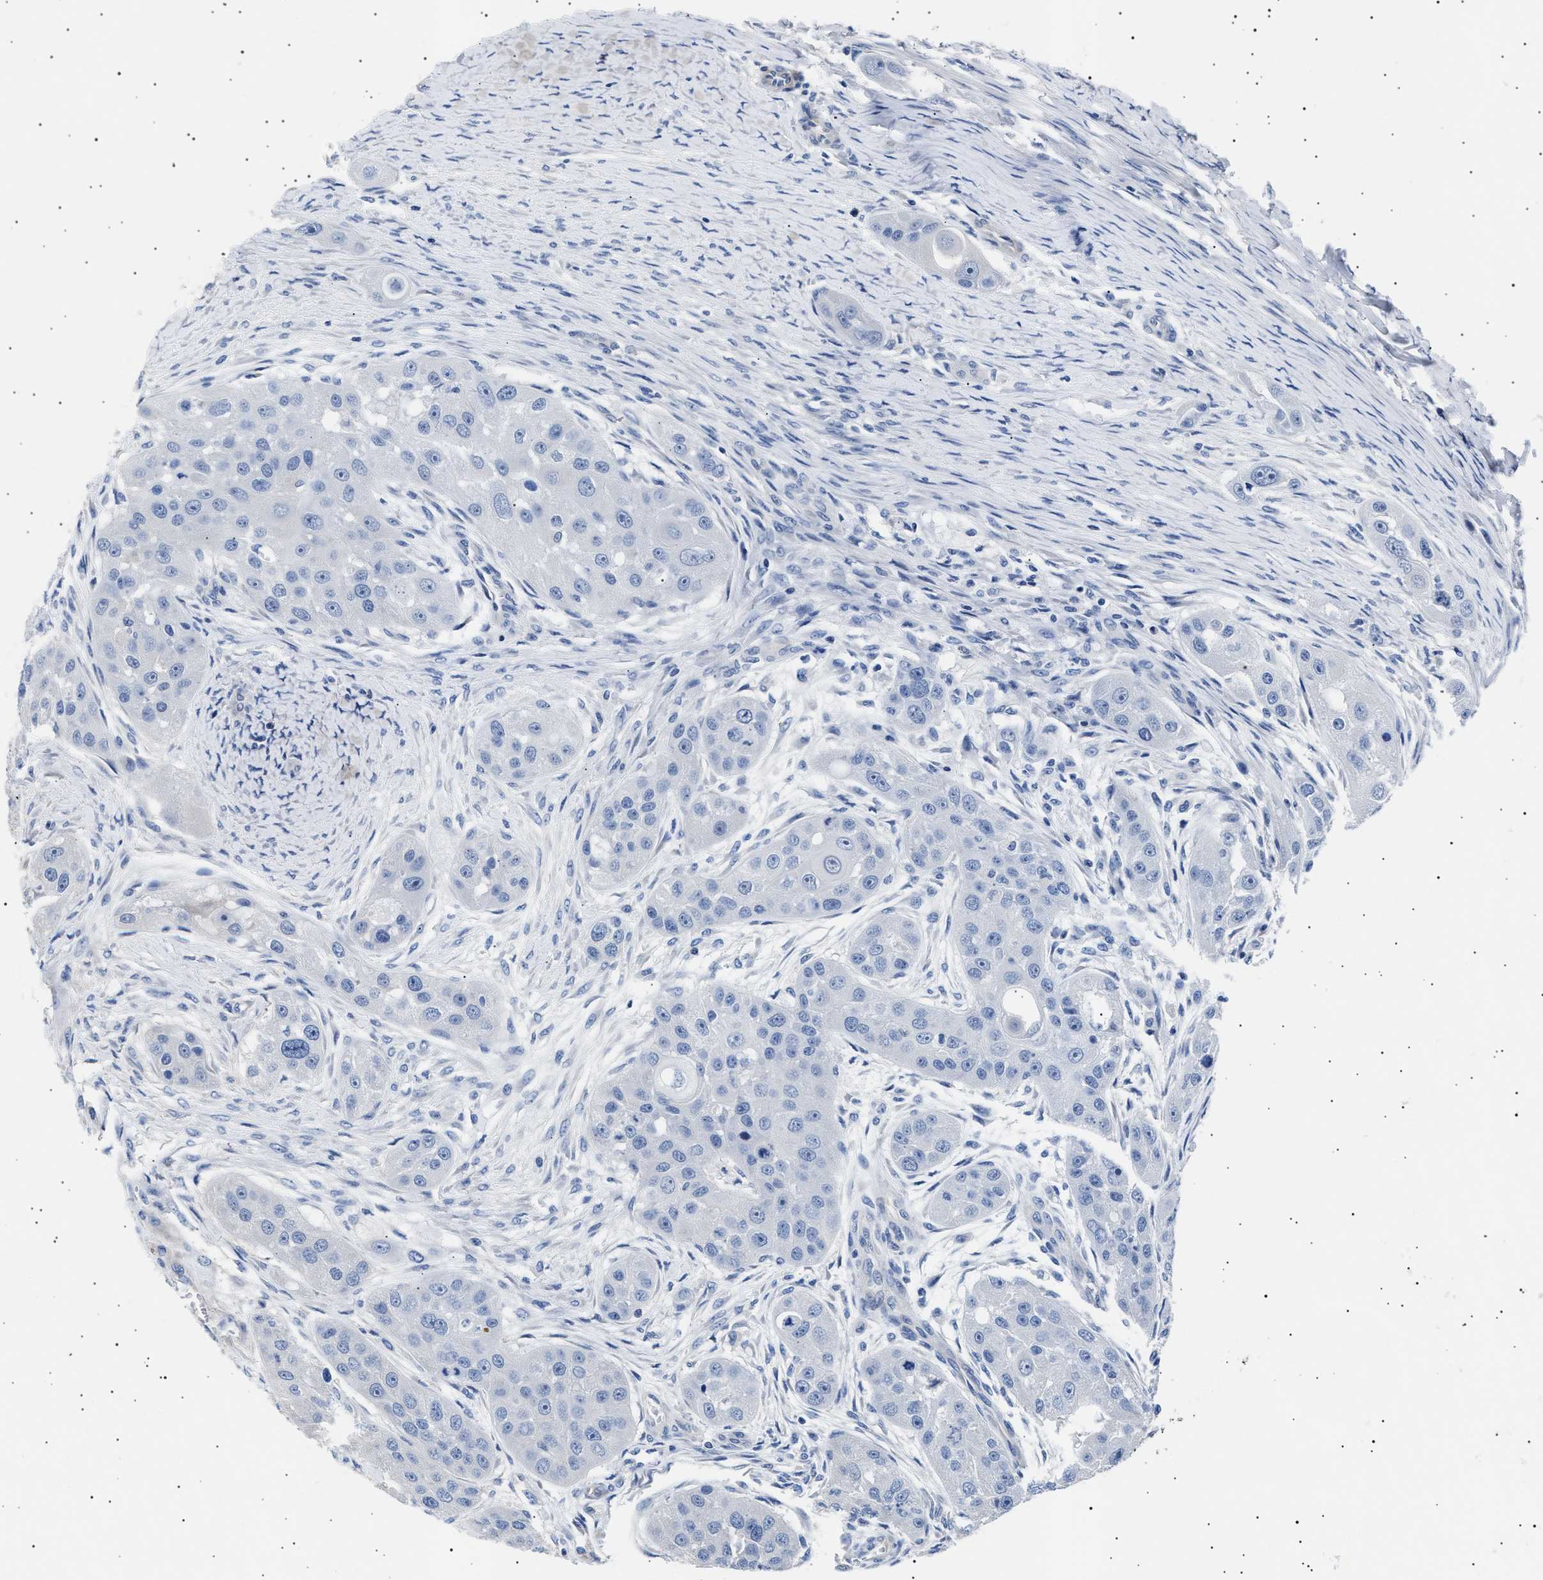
{"staining": {"intensity": "negative", "quantity": "none", "location": "none"}, "tissue": "head and neck cancer", "cell_type": "Tumor cells", "image_type": "cancer", "snomed": [{"axis": "morphology", "description": "Normal tissue, NOS"}, {"axis": "morphology", "description": "Squamous cell carcinoma, NOS"}, {"axis": "topography", "description": "Skeletal muscle"}, {"axis": "topography", "description": "Head-Neck"}], "caption": "An IHC micrograph of squamous cell carcinoma (head and neck) is shown. There is no staining in tumor cells of squamous cell carcinoma (head and neck).", "gene": "HEMGN", "patient": {"sex": "male", "age": 51}}